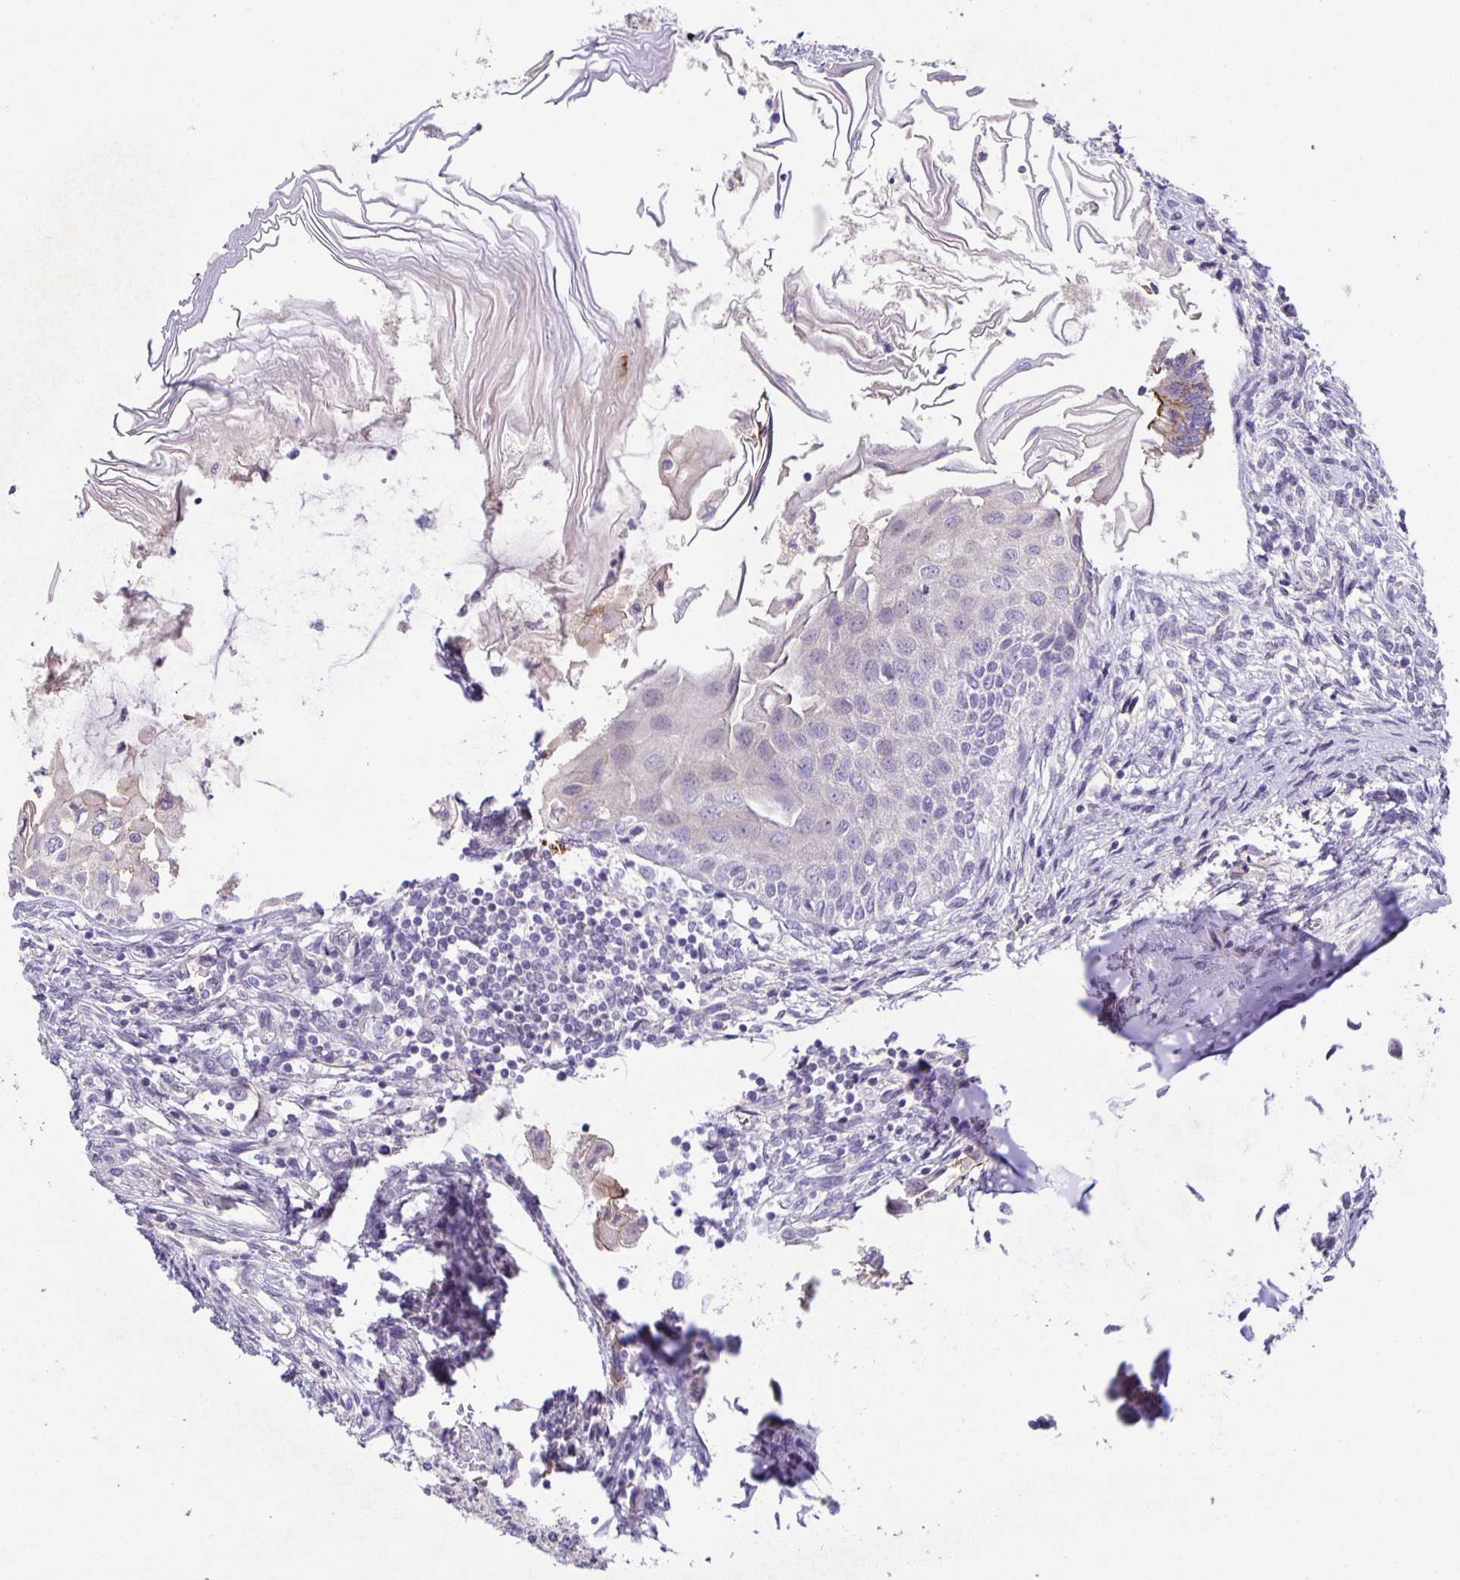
{"staining": {"intensity": "negative", "quantity": "none", "location": "none"}, "tissue": "testis cancer", "cell_type": "Tumor cells", "image_type": "cancer", "snomed": [{"axis": "morphology", "description": "Carcinoma, Embryonal, NOS"}, {"axis": "topography", "description": "Testis"}], "caption": "IHC of human testis cancer (embryonal carcinoma) exhibits no staining in tumor cells. (DAB immunohistochemistry visualized using brightfield microscopy, high magnification).", "gene": "PTPN3", "patient": {"sex": "male", "age": 37}}